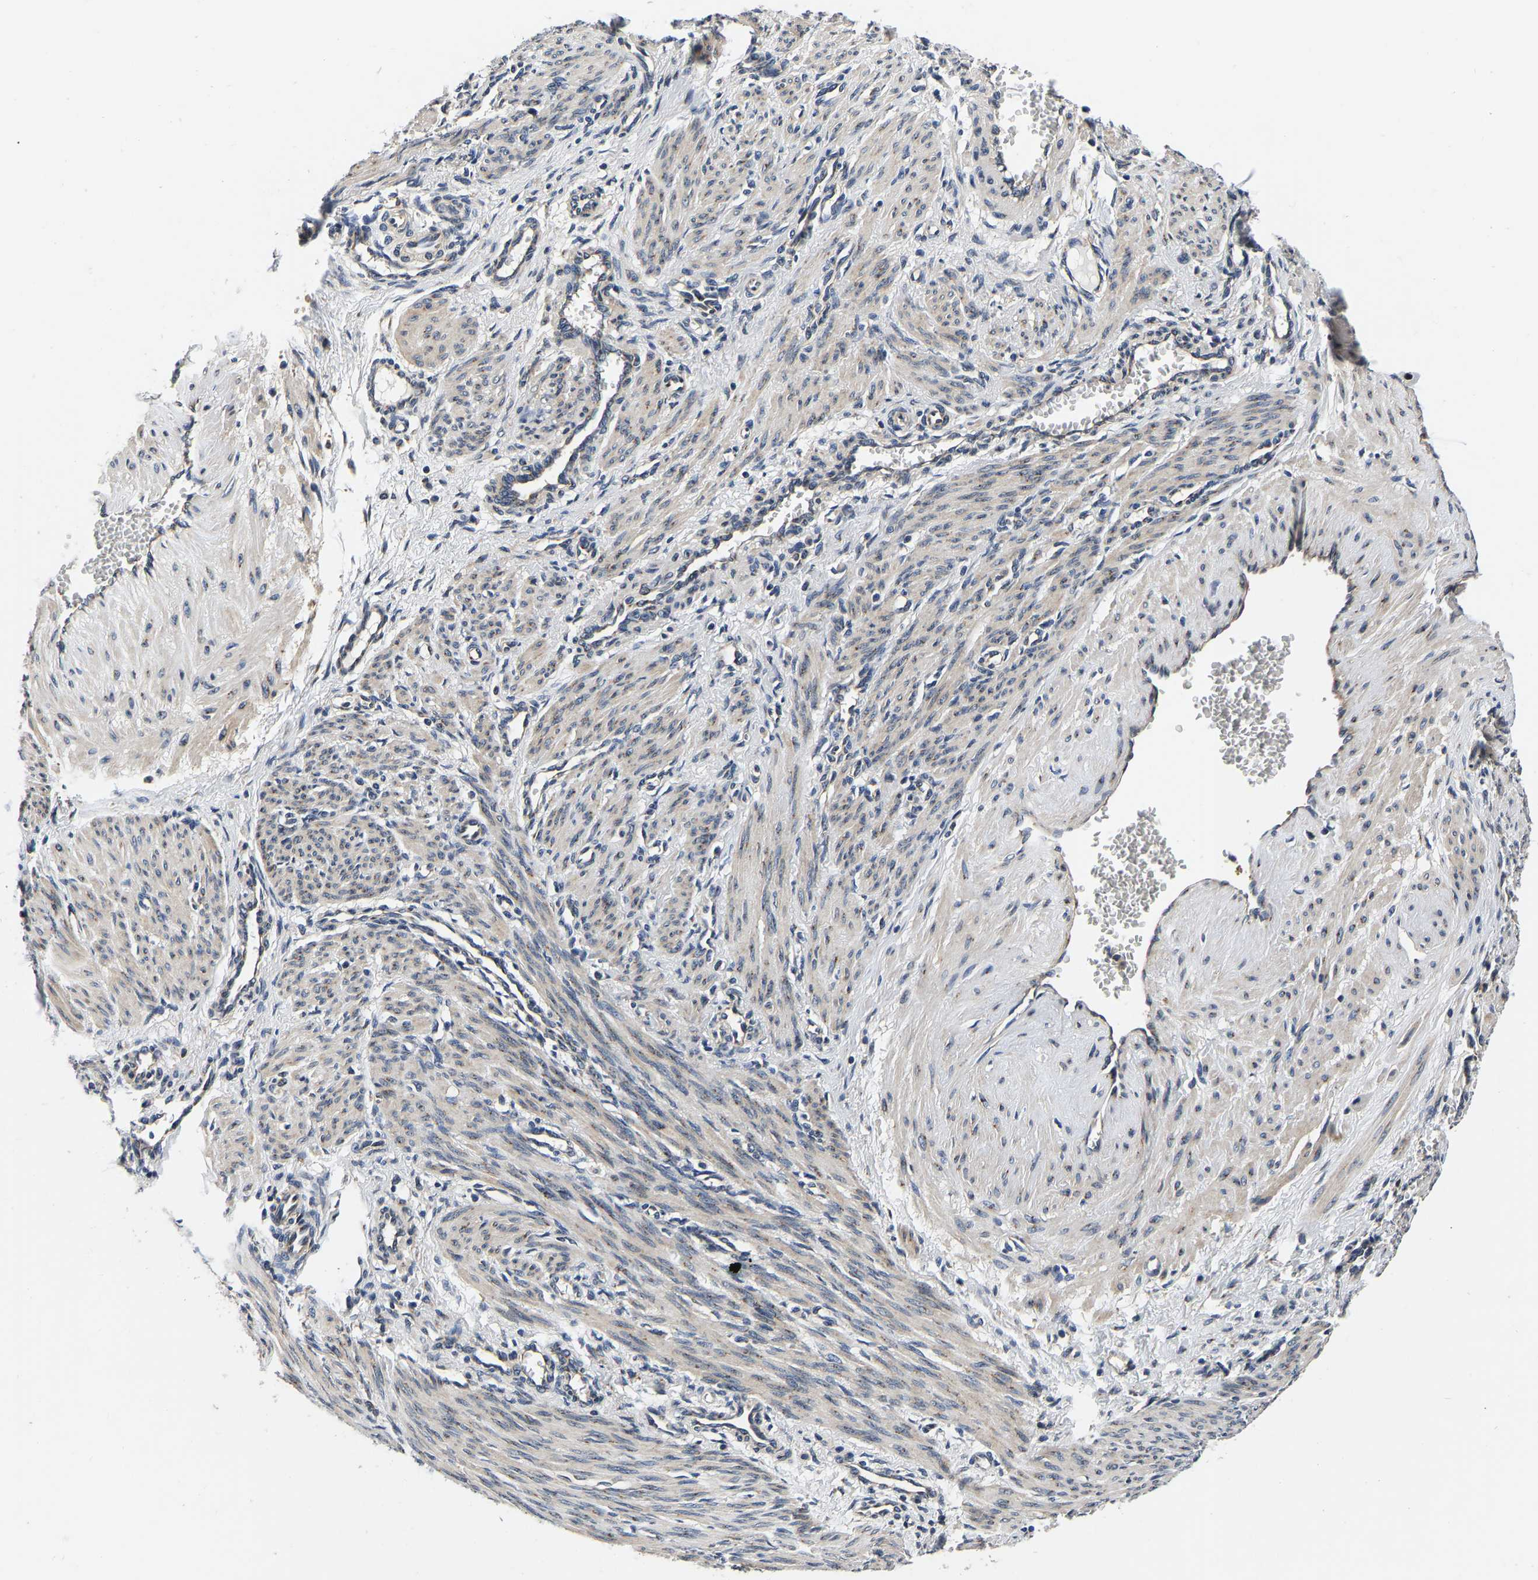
{"staining": {"intensity": "moderate", "quantity": ">75%", "location": "cytoplasmic/membranous"}, "tissue": "smooth muscle", "cell_type": "Smooth muscle cells", "image_type": "normal", "snomed": [{"axis": "morphology", "description": "Normal tissue, NOS"}, {"axis": "topography", "description": "Endometrium"}], "caption": "The micrograph demonstrates staining of normal smooth muscle, revealing moderate cytoplasmic/membranous protein expression (brown color) within smooth muscle cells. The staining was performed using DAB, with brown indicating positive protein expression. Nuclei are stained blue with hematoxylin.", "gene": "RABAC1", "patient": {"sex": "female", "age": 33}}